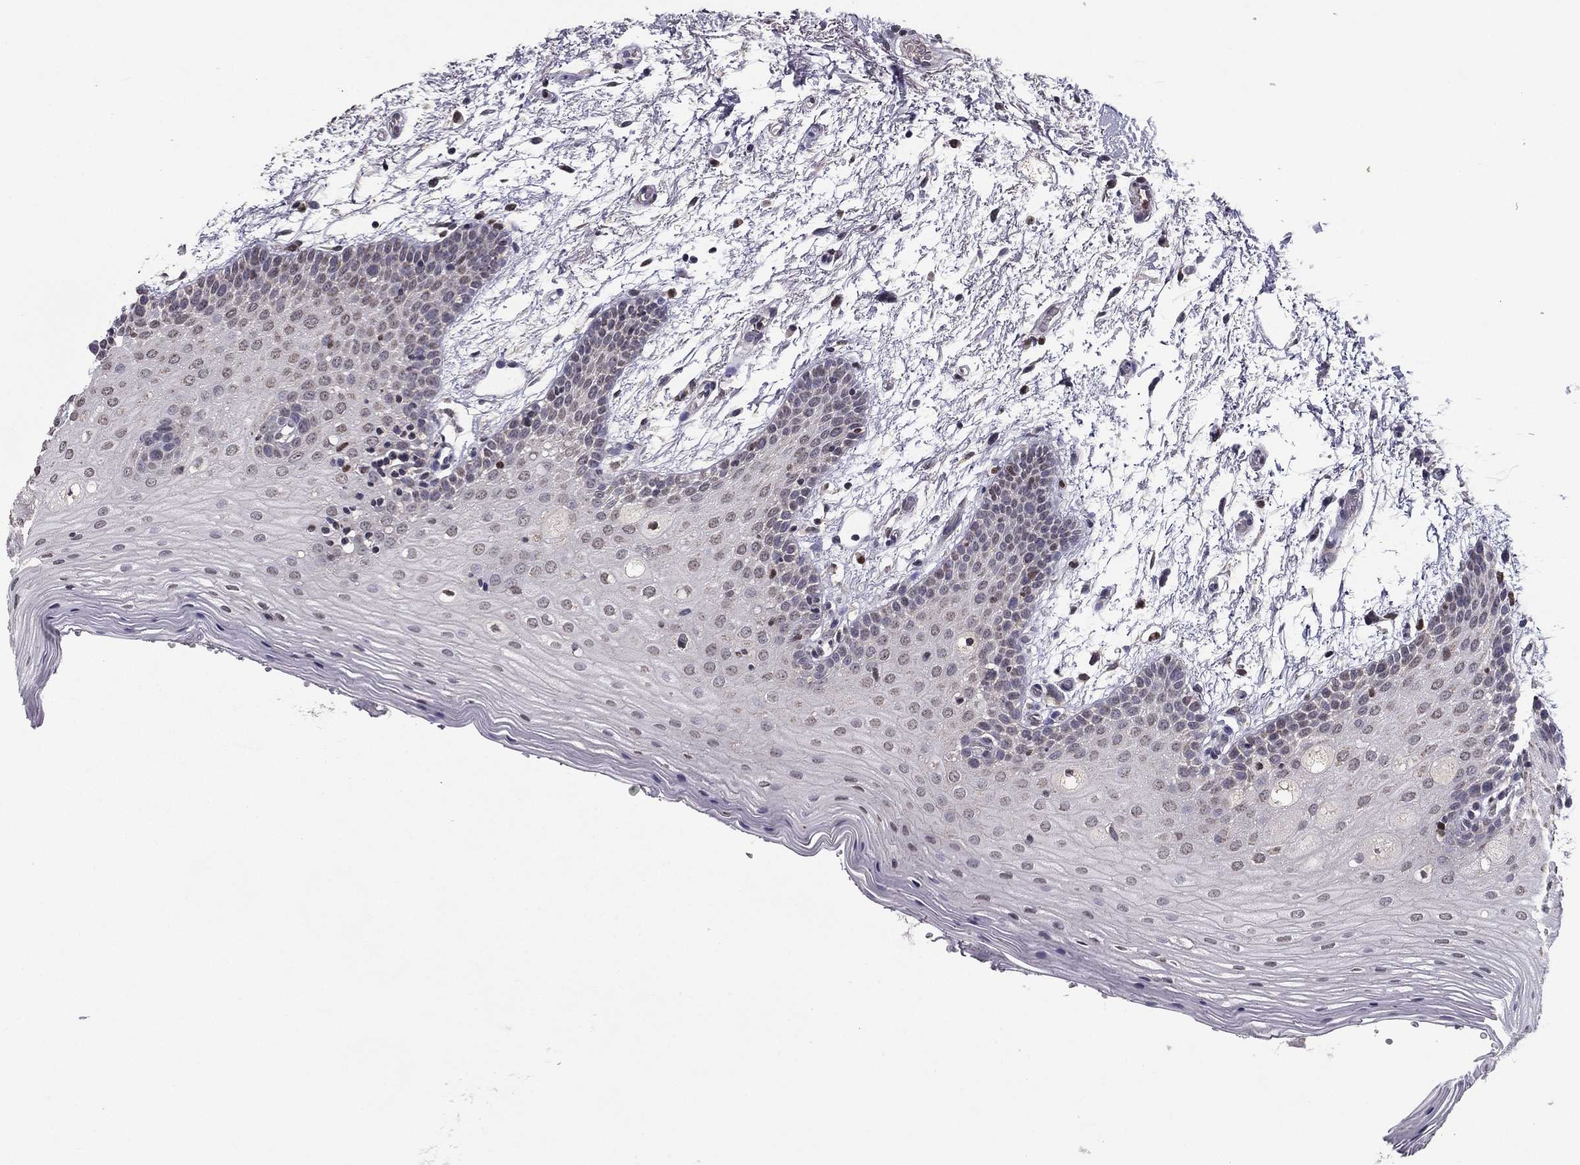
{"staining": {"intensity": "negative", "quantity": "none", "location": "none"}, "tissue": "oral mucosa", "cell_type": "Squamous epithelial cells", "image_type": "normal", "snomed": [{"axis": "morphology", "description": "Normal tissue, NOS"}, {"axis": "topography", "description": "Oral tissue"}, {"axis": "topography", "description": "Tounge, NOS"}], "caption": "A high-resolution image shows immunohistochemistry staining of unremarkable oral mucosa, which shows no significant staining in squamous epithelial cells. The staining was performed using DAB to visualize the protein expression in brown, while the nuclei were stained in blue with hematoxylin (Magnification: 20x).", "gene": "HCN1", "patient": {"sex": "female", "age": 86}}